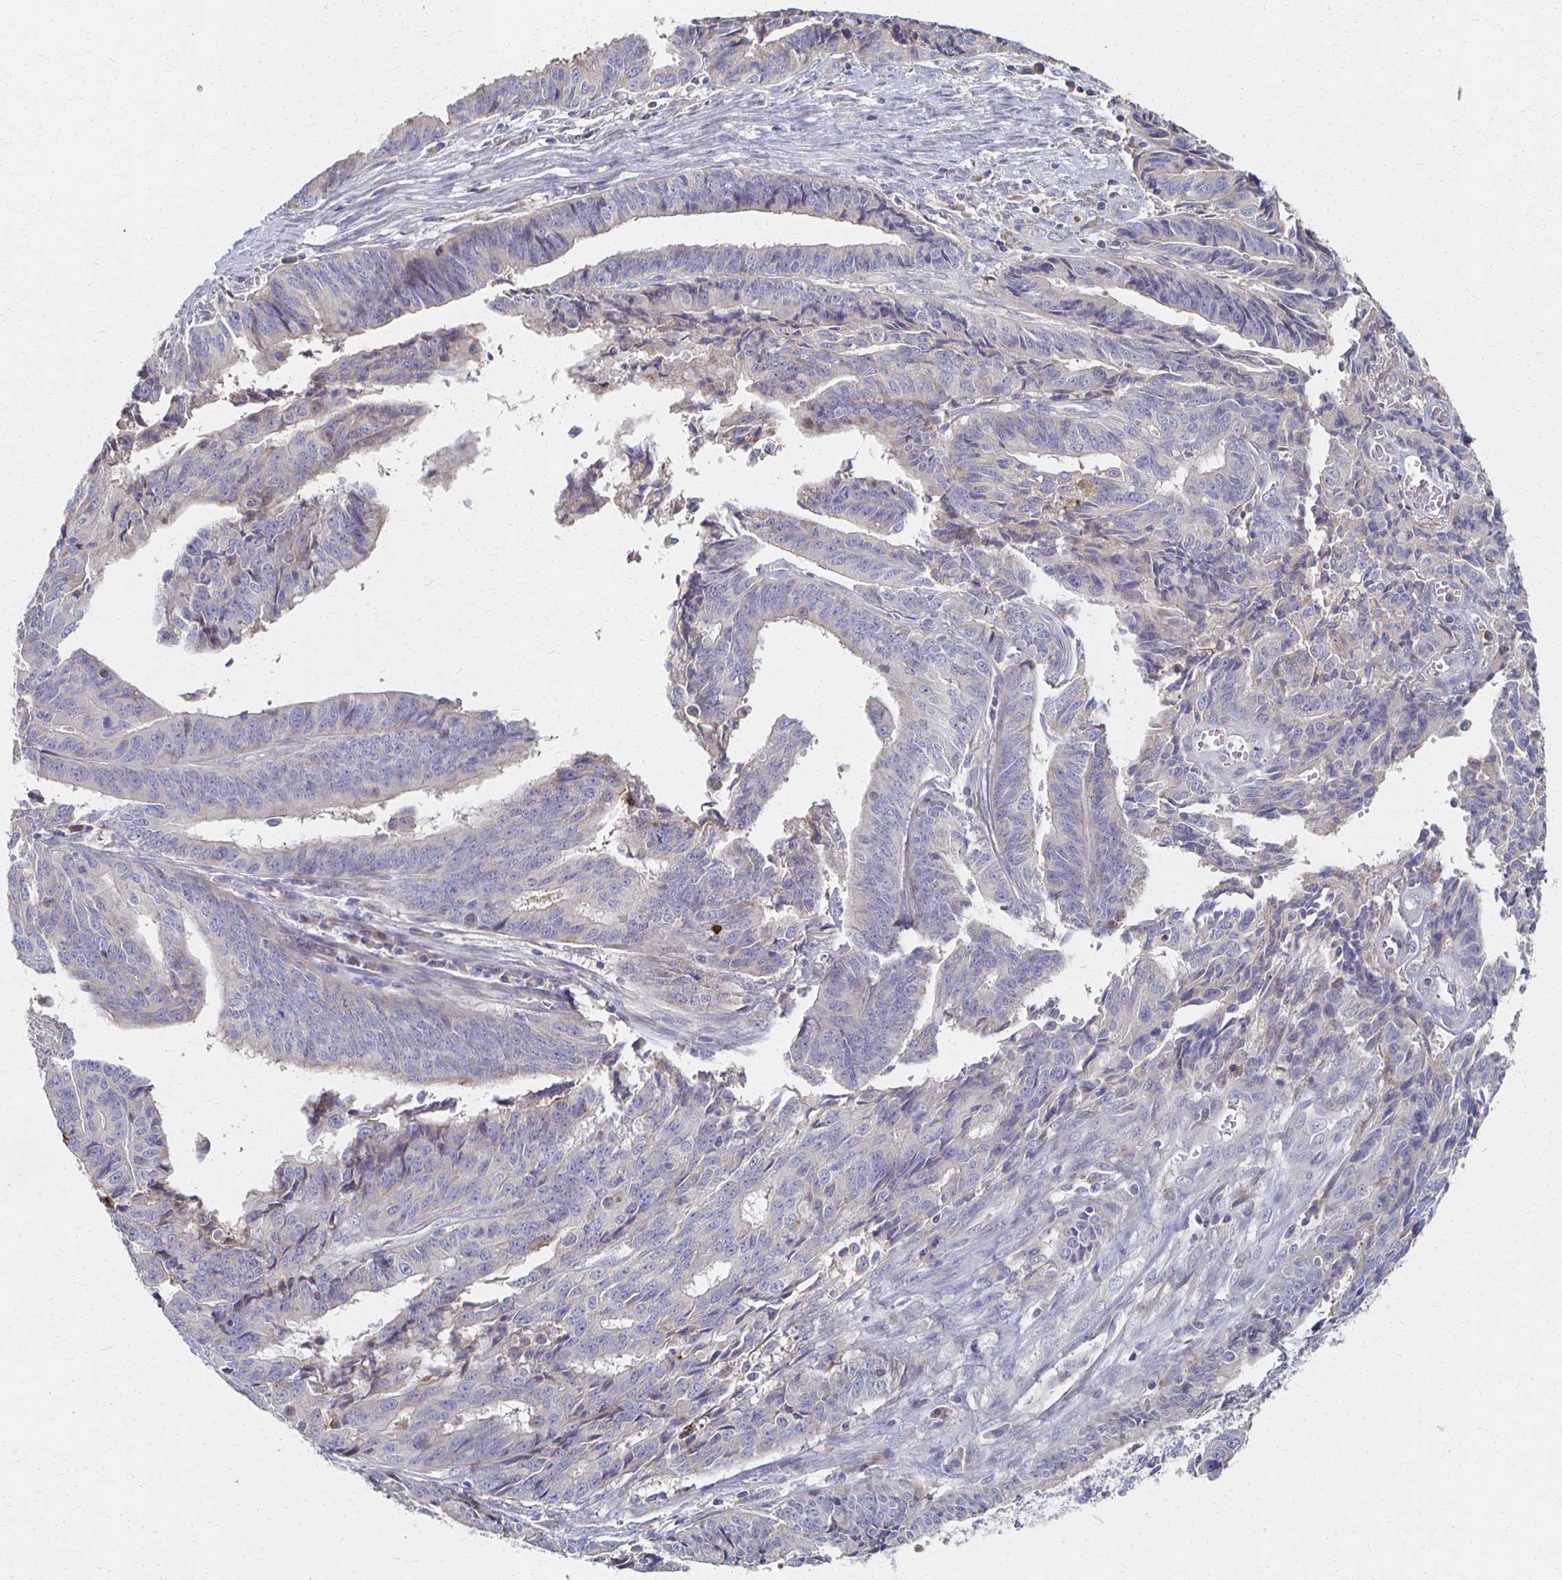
{"staining": {"intensity": "weak", "quantity": "<25%", "location": "cytoplasmic/membranous"}, "tissue": "endometrial cancer", "cell_type": "Tumor cells", "image_type": "cancer", "snomed": [{"axis": "morphology", "description": "Adenocarcinoma, NOS"}, {"axis": "topography", "description": "Endometrium"}], "caption": "This is an immunohistochemistry micrograph of human endometrial cancer (adenocarcinoma). There is no expression in tumor cells.", "gene": "CX3CR1", "patient": {"sex": "female", "age": 65}}